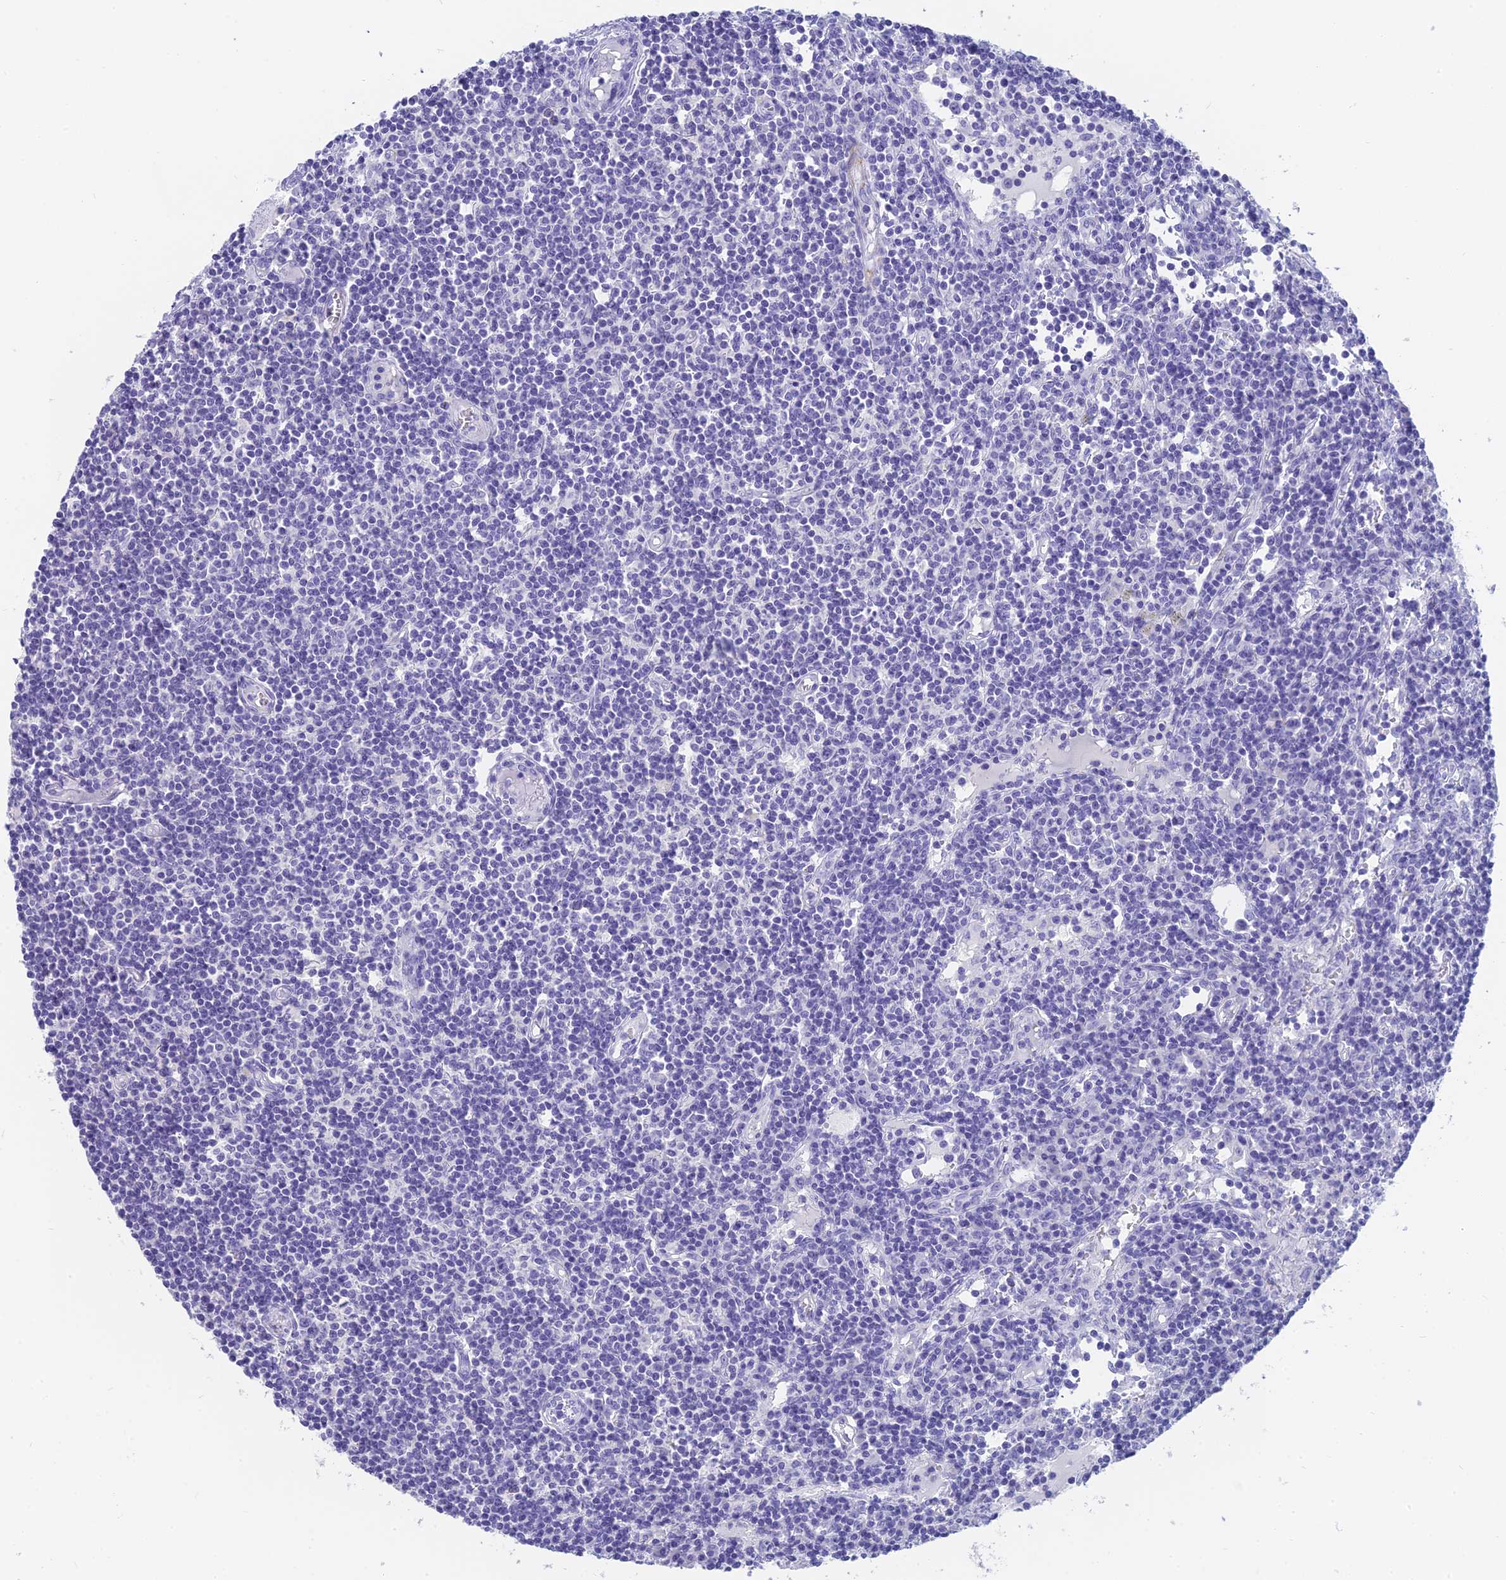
{"staining": {"intensity": "negative", "quantity": "none", "location": "none"}, "tissue": "lymph node", "cell_type": "Germinal center cells", "image_type": "normal", "snomed": [{"axis": "morphology", "description": "Normal tissue, NOS"}, {"axis": "topography", "description": "Lymph node"}], "caption": "This image is of unremarkable lymph node stained with IHC to label a protein in brown with the nuclei are counter-stained blue. There is no staining in germinal center cells.", "gene": "SLC36A2", "patient": {"sex": "female", "age": 55}}